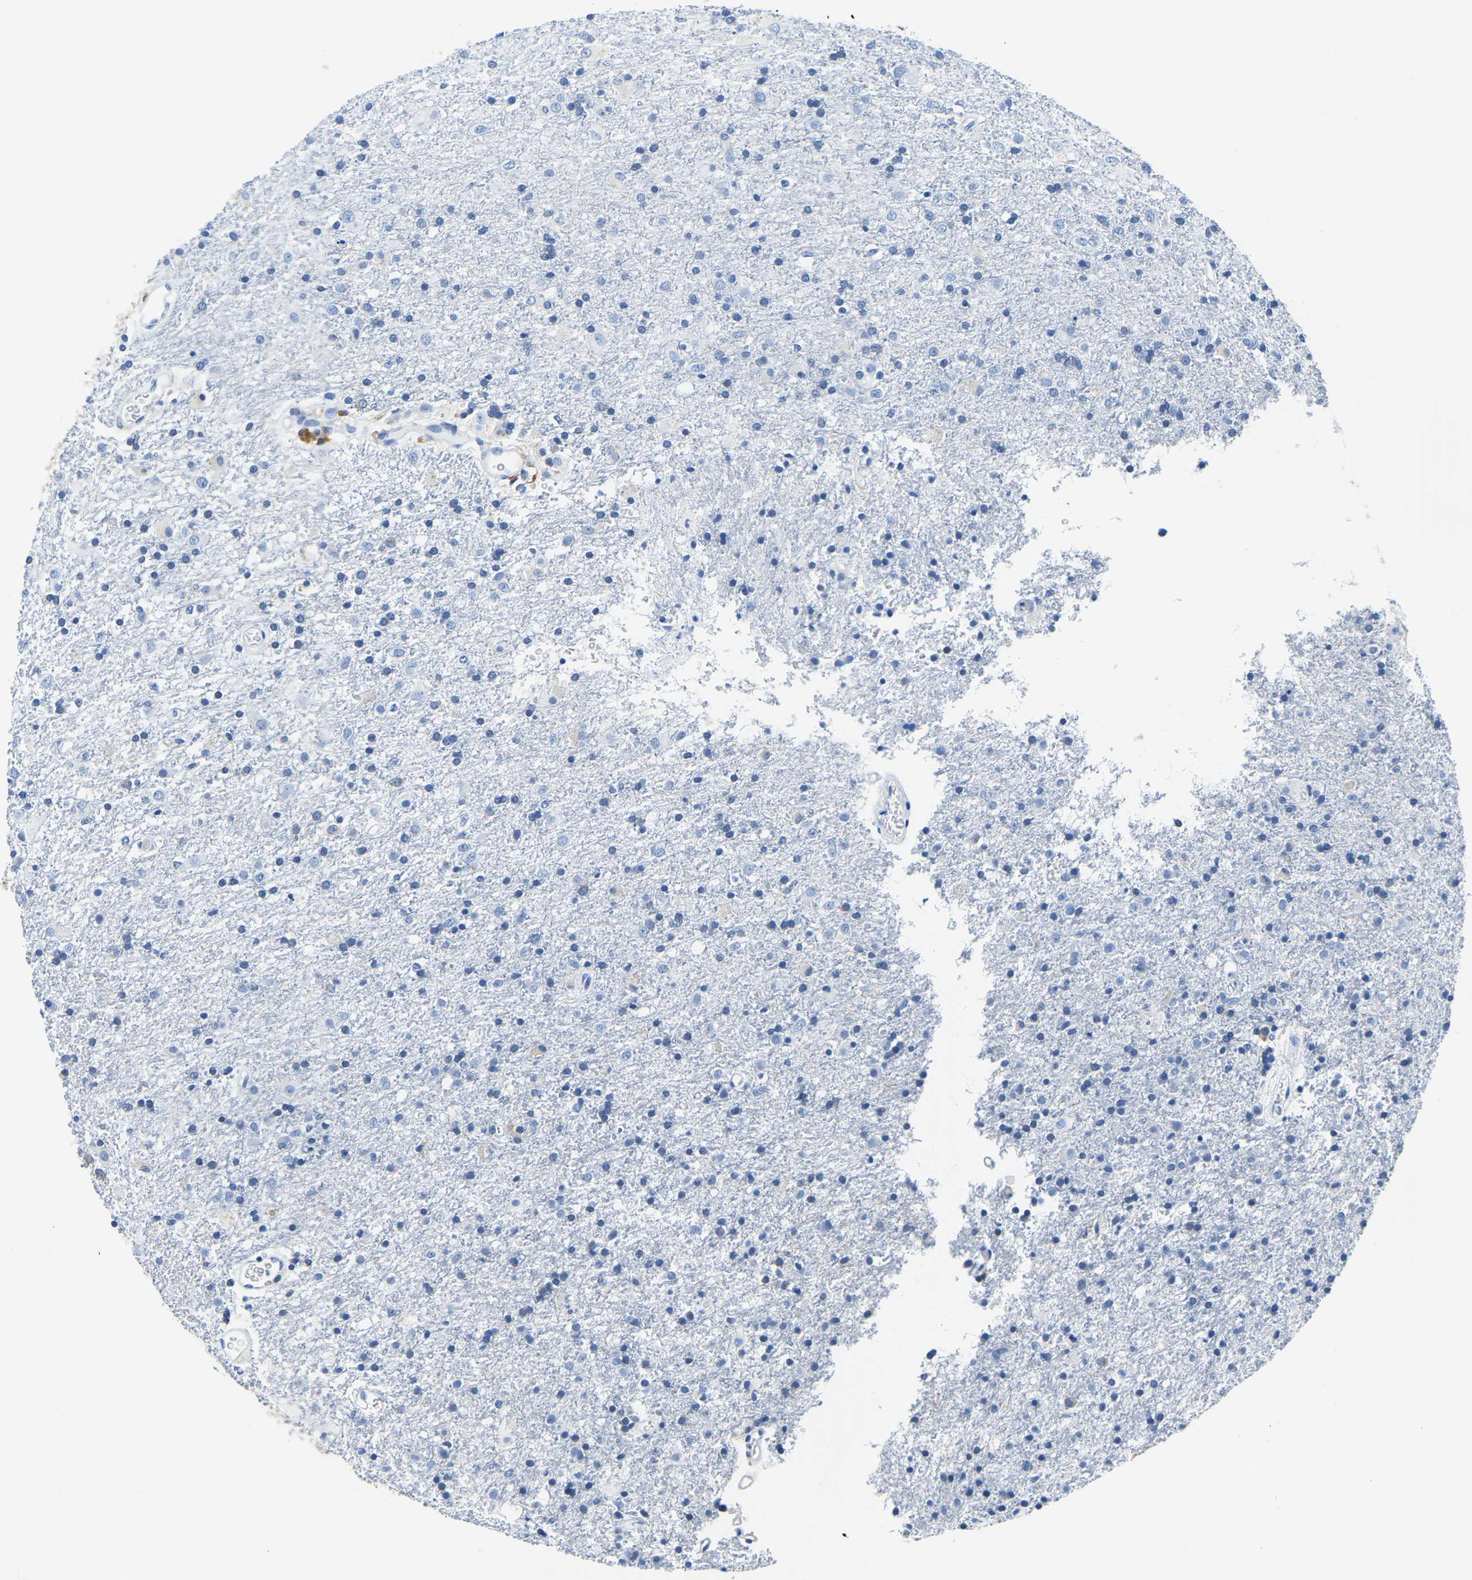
{"staining": {"intensity": "negative", "quantity": "none", "location": "none"}, "tissue": "glioma", "cell_type": "Tumor cells", "image_type": "cancer", "snomed": [{"axis": "morphology", "description": "Glioma, malignant, Low grade"}, {"axis": "topography", "description": "Brain"}], "caption": "A high-resolution micrograph shows immunohistochemistry staining of glioma, which displays no significant staining in tumor cells. Nuclei are stained in blue.", "gene": "ZDHHC13", "patient": {"sex": "male", "age": 65}}